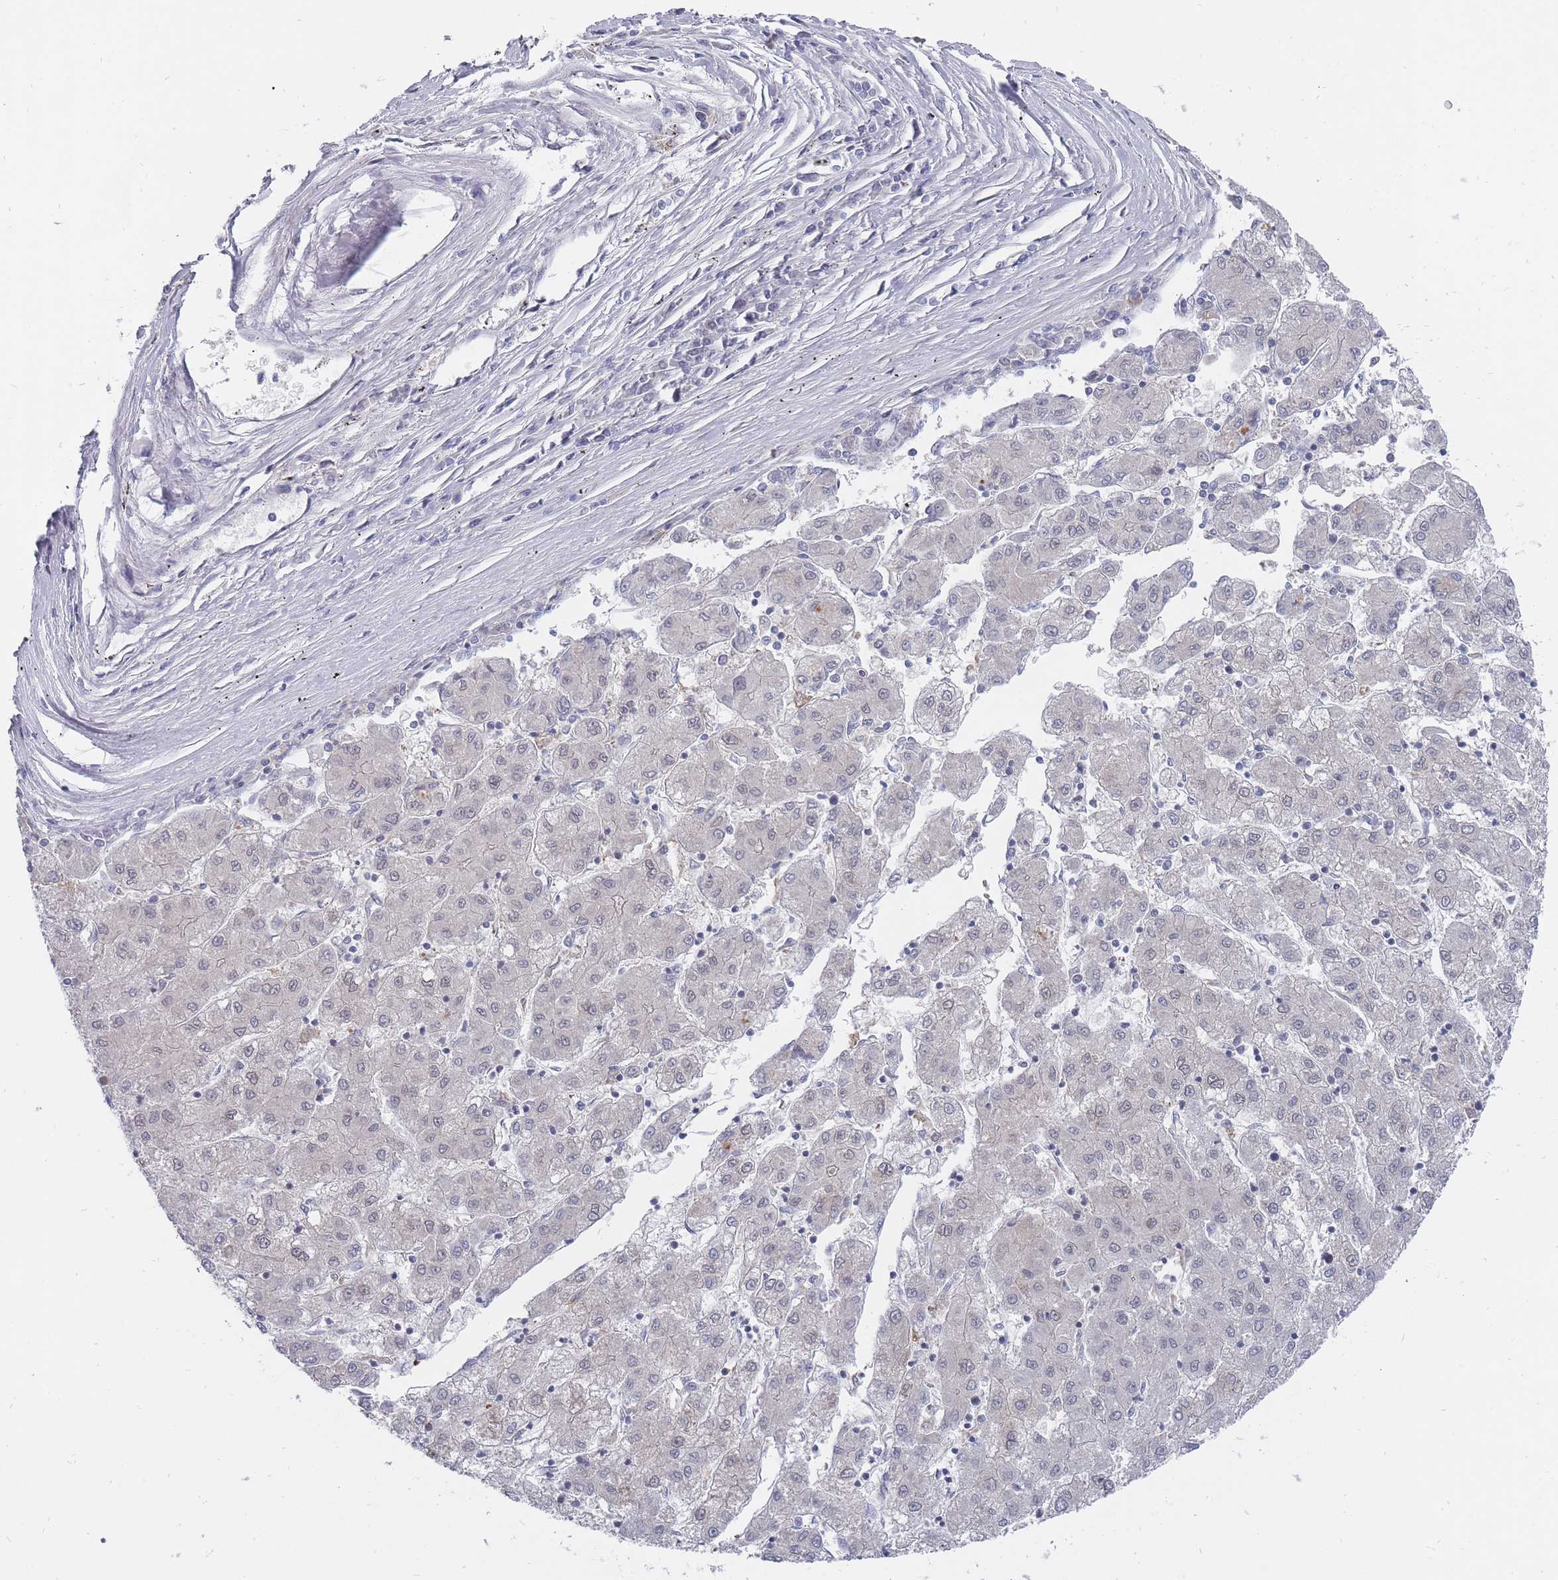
{"staining": {"intensity": "negative", "quantity": "none", "location": "none"}, "tissue": "liver cancer", "cell_type": "Tumor cells", "image_type": "cancer", "snomed": [{"axis": "morphology", "description": "Carcinoma, Hepatocellular, NOS"}, {"axis": "topography", "description": "Liver"}], "caption": "DAB (3,3'-diaminobenzidine) immunohistochemical staining of liver hepatocellular carcinoma shows no significant staining in tumor cells.", "gene": "GINS1", "patient": {"sex": "male", "age": 72}}